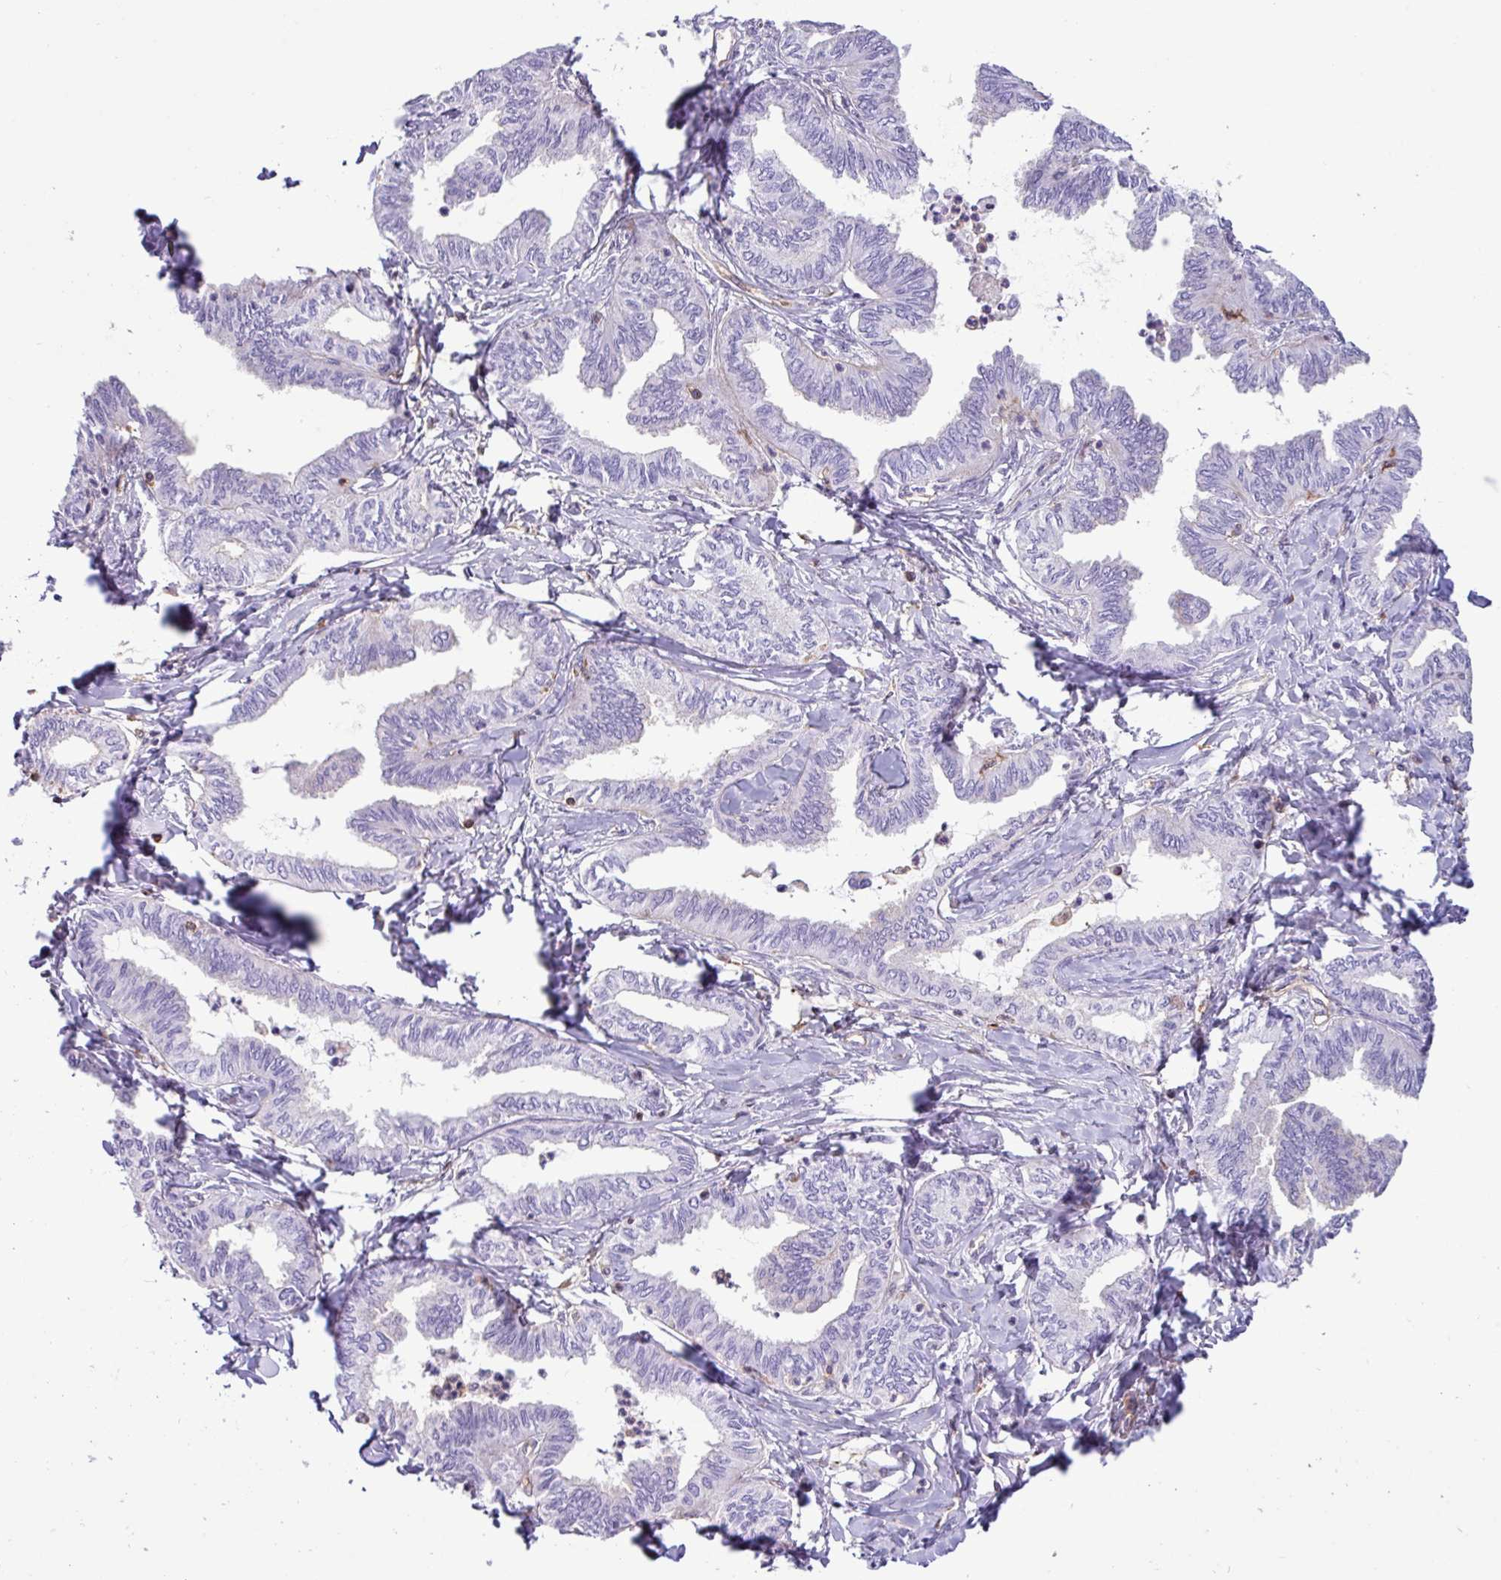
{"staining": {"intensity": "negative", "quantity": "none", "location": "none"}, "tissue": "ovarian cancer", "cell_type": "Tumor cells", "image_type": "cancer", "snomed": [{"axis": "morphology", "description": "Carcinoma, endometroid"}, {"axis": "topography", "description": "Ovary"}], "caption": "Tumor cells show no significant protein expression in ovarian cancer (endometroid carcinoma).", "gene": "PPP1R18", "patient": {"sex": "female", "age": 70}}